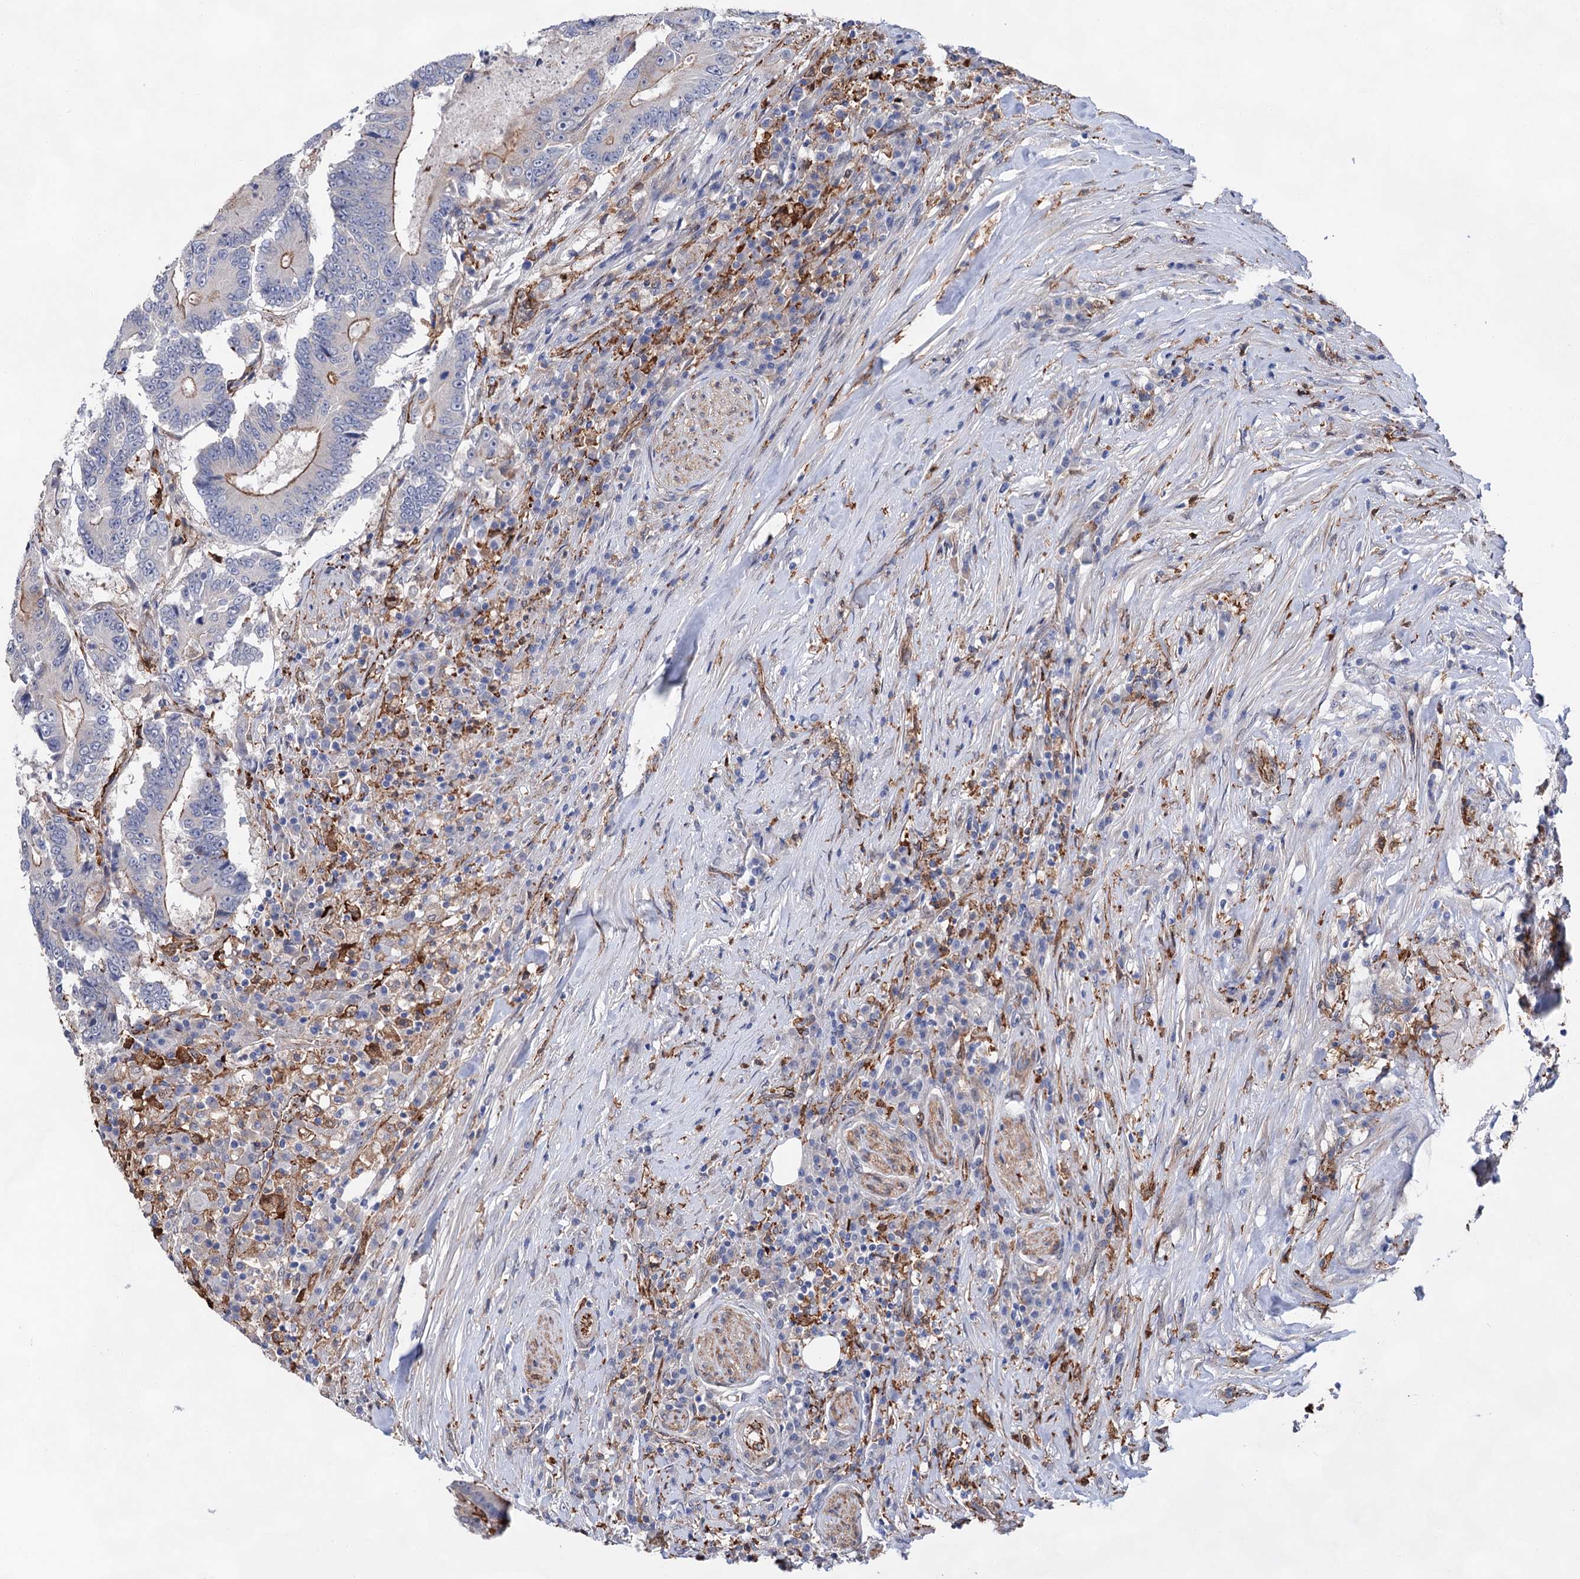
{"staining": {"intensity": "moderate", "quantity": "<25%", "location": "cytoplasmic/membranous"}, "tissue": "colorectal cancer", "cell_type": "Tumor cells", "image_type": "cancer", "snomed": [{"axis": "morphology", "description": "Adenocarcinoma, NOS"}, {"axis": "topography", "description": "Colon"}], "caption": "A brown stain highlights moderate cytoplasmic/membranous staining of a protein in human colorectal cancer tumor cells.", "gene": "TMTC3", "patient": {"sex": "male", "age": 83}}